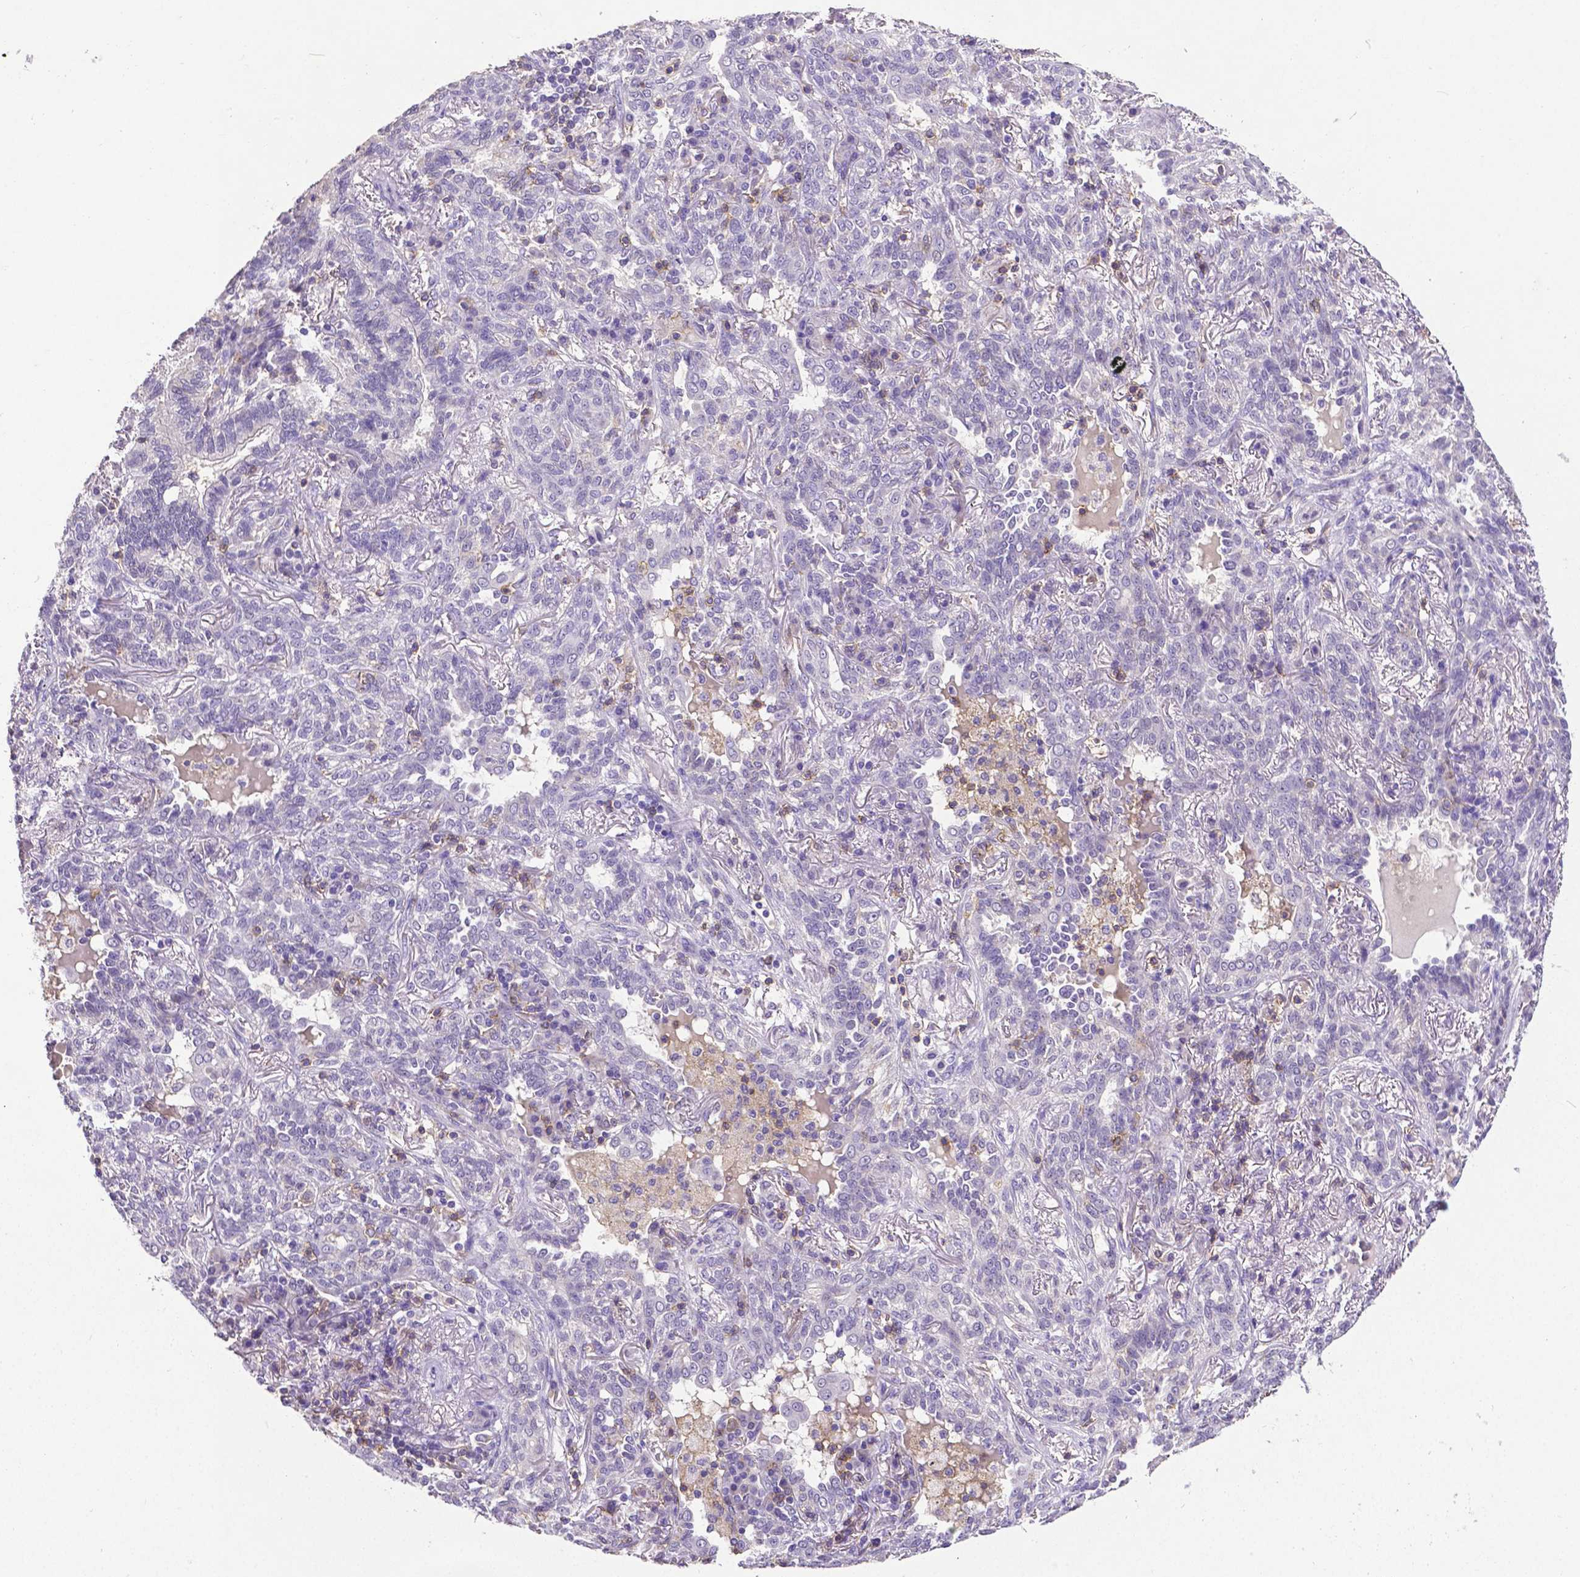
{"staining": {"intensity": "negative", "quantity": "none", "location": "none"}, "tissue": "lung cancer", "cell_type": "Tumor cells", "image_type": "cancer", "snomed": [{"axis": "morphology", "description": "Squamous cell carcinoma, NOS"}, {"axis": "topography", "description": "Lung"}], "caption": "The immunohistochemistry (IHC) micrograph has no significant expression in tumor cells of squamous cell carcinoma (lung) tissue.", "gene": "CD4", "patient": {"sex": "female", "age": 70}}